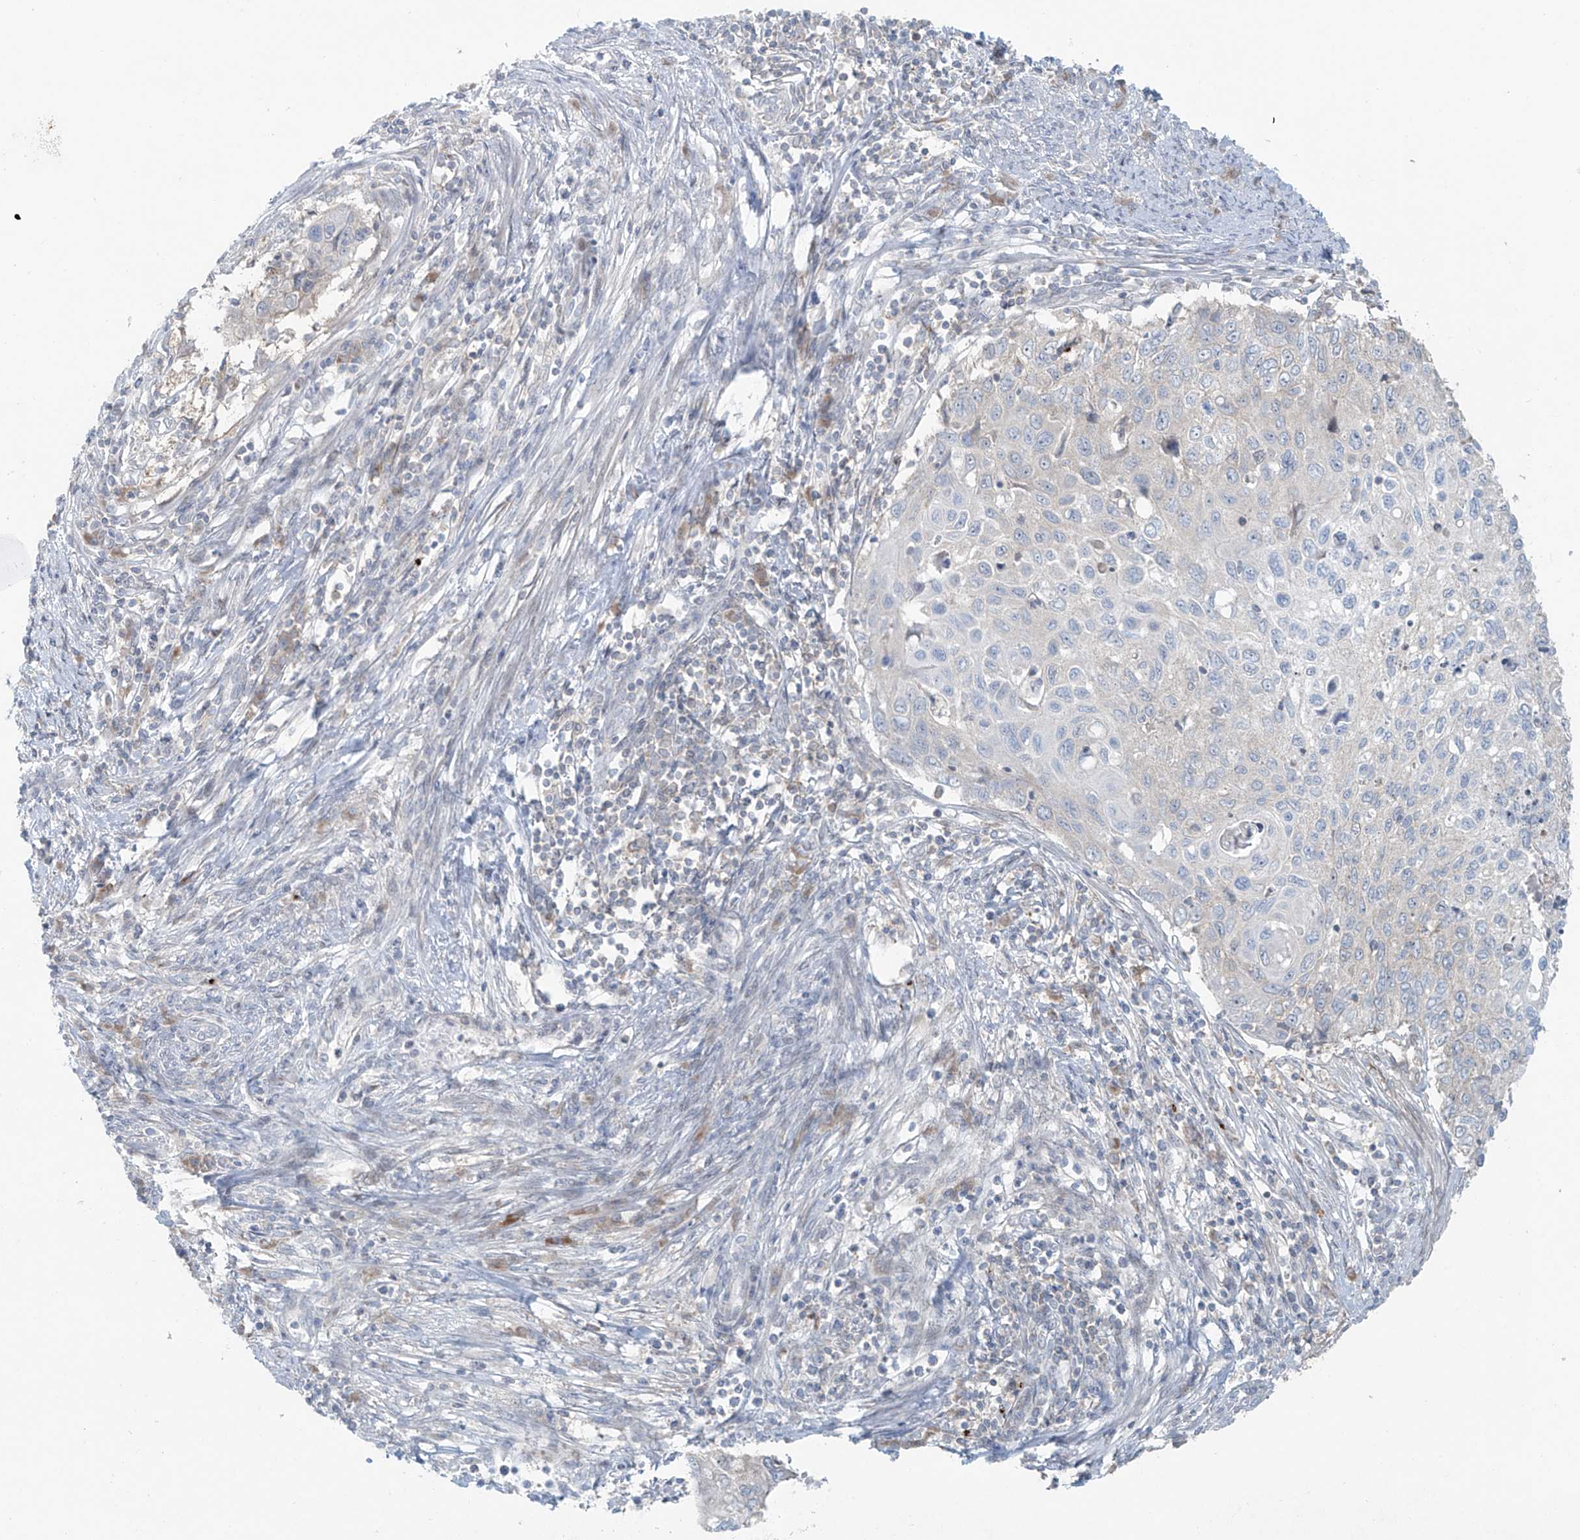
{"staining": {"intensity": "negative", "quantity": "none", "location": "none"}, "tissue": "cervical cancer", "cell_type": "Tumor cells", "image_type": "cancer", "snomed": [{"axis": "morphology", "description": "Squamous cell carcinoma, NOS"}, {"axis": "topography", "description": "Cervix"}], "caption": "This photomicrograph is of squamous cell carcinoma (cervical) stained with immunohistochemistry (IHC) to label a protein in brown with the nuclei are counter-stained blue. There is no expression in tumor cells.", "gene": "PPAT", "patient": {"sex": "female", "age": 70}}